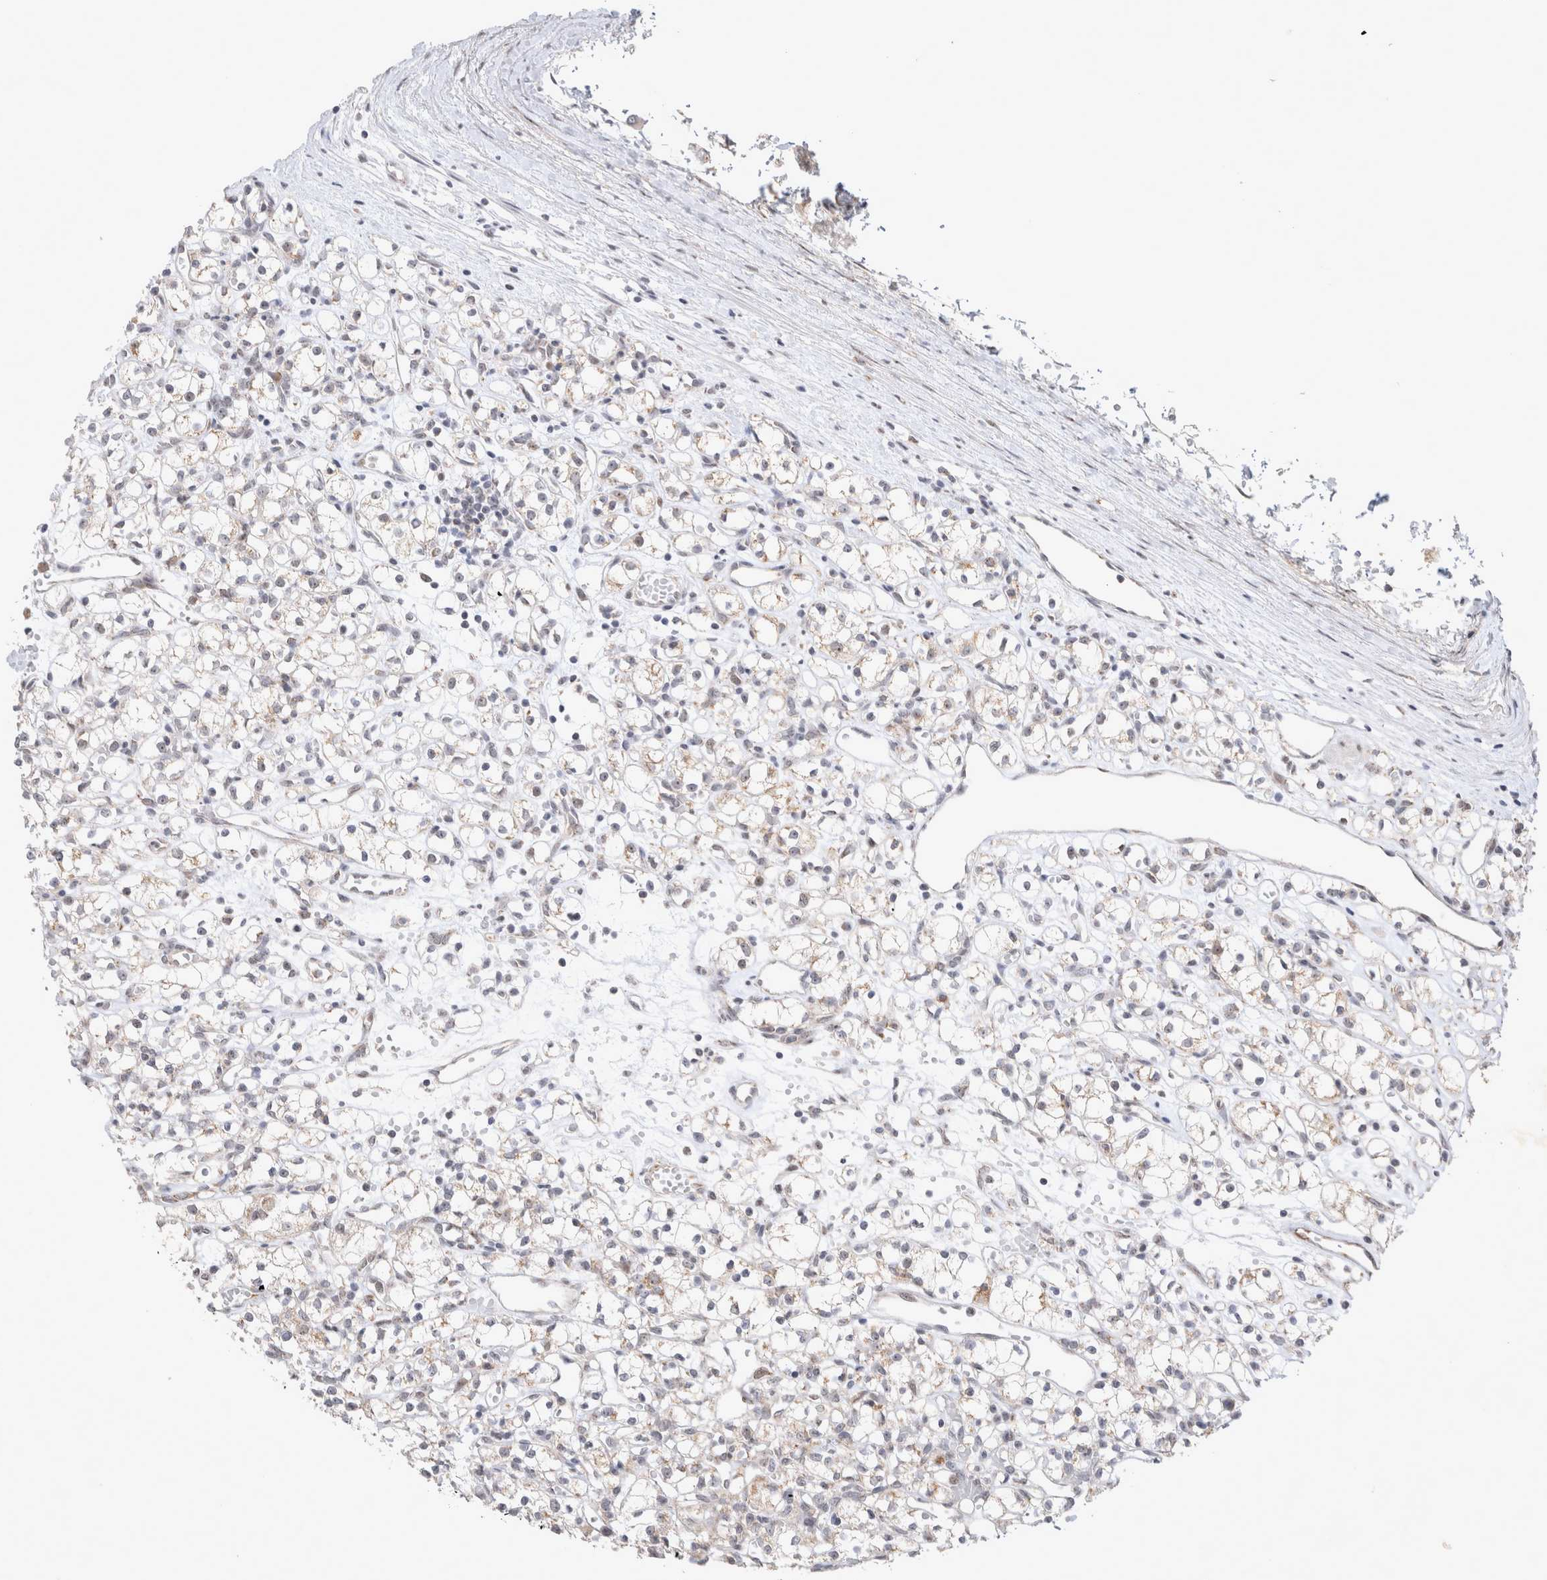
{"staining": {"intensity": "weak", "quantity": "25%-75%", "location": "cytoplasmic/membranous,nuclear"}, "tissue": "renal cancer", "cell_type": "Tumor cells", "image_type": "cancer", "snomed": [{"axis": "morphology", "description": "Adenocarcinoma, NOS"}, {"axis": "topography", "description": "Kidney"}], "caption": "The immunohistochemical stain labels weak cytoplasmic/membranous and nuclear staining in tumor cells of renal adenocarcinoma tissue.", "gene": "MRPL37", "patient": {"sex": "female", "age": 59}}